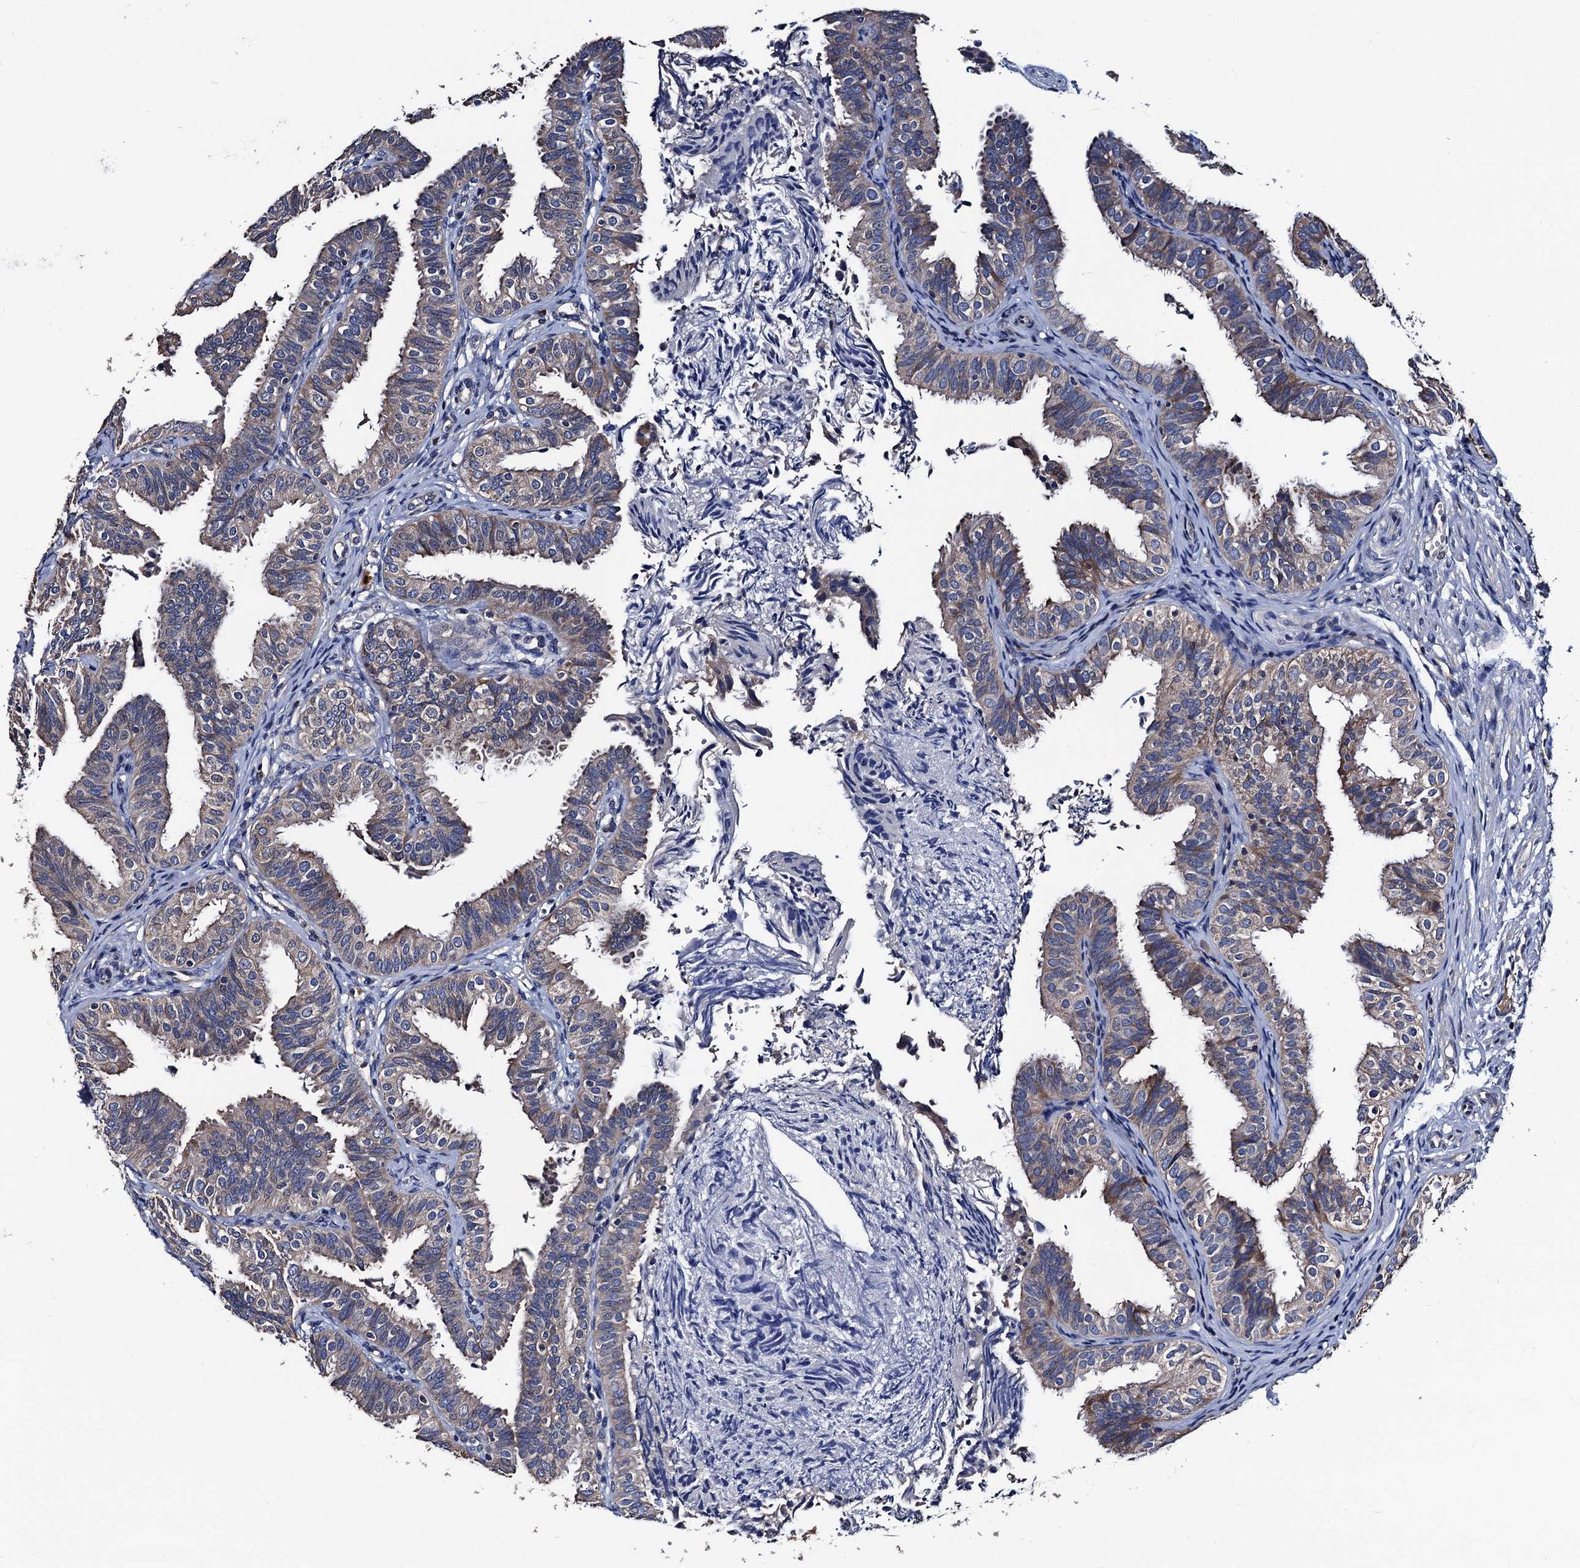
{"staining": {"intensity": "weak", "quantity": "25%-75%", "location": "cytoplasmic/membranous"}, "tissue": "fallopian tube", "cell_type": "Glandular cells", "image_type": "normal", "snomed": [{"axis": "morphology", "description": "Normal tissue, NOS"}, {"axis": "topography", "description": "Fallopian tube"}], "caption": "Immunohistochemical staining of unremarkable human fallopian tube exhibits 25%-75% levels of weak cytoplasmic/membranous protein expression in about 25%-75% of glandular cells.", "gene": "RGS11", "patient": {"sex": "female", "age": 35}}